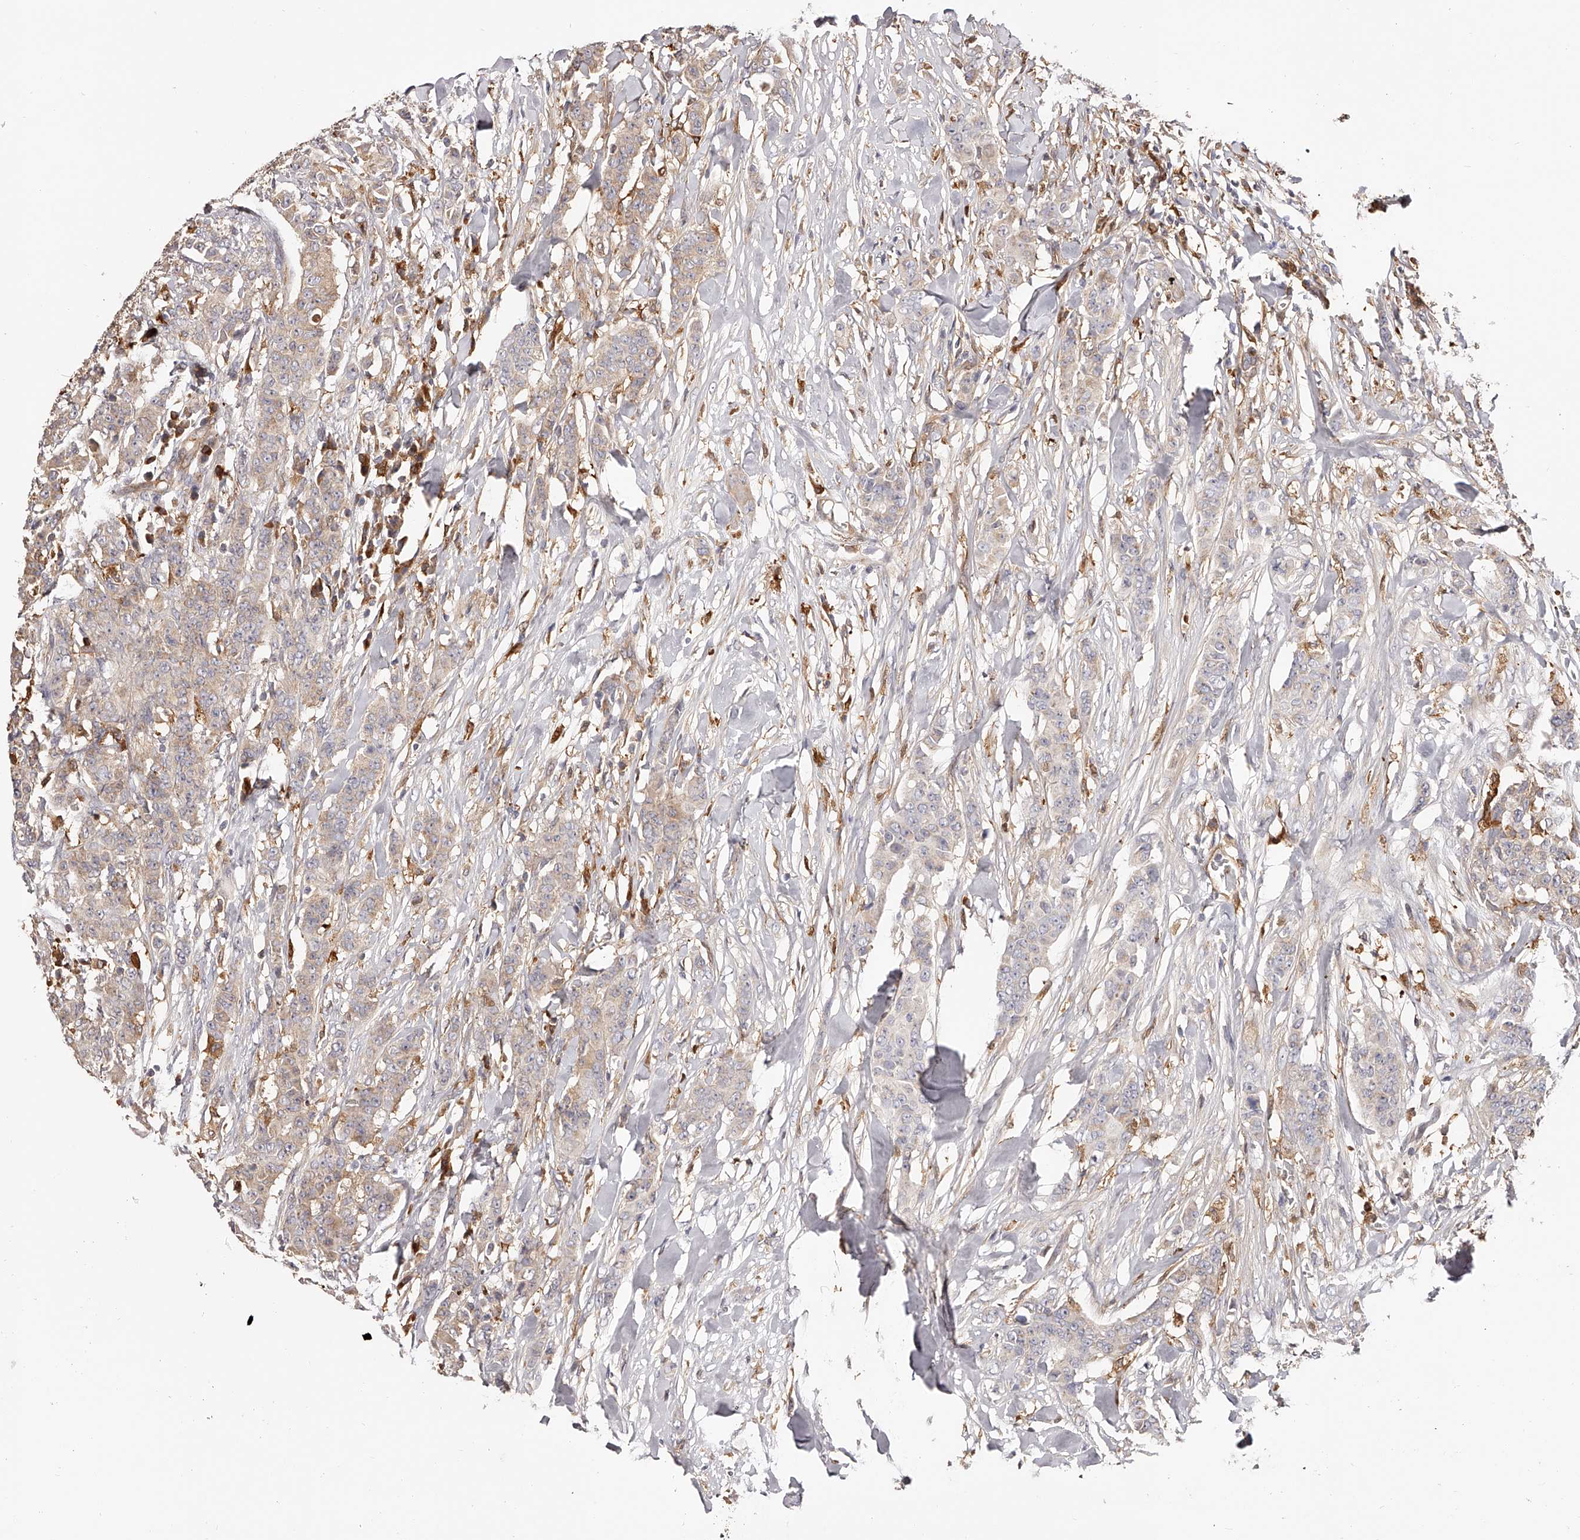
{"staining": {"intensity": "weak", "quantity": "25%-75%", "location": "cytoplasmic/membranous"}, "tissue": "breast cancer", "cell_type": "Tumor cells", "image_type": "cancer", "snomed": [{"axis": "morphology", "description": "Duct carcinoma"}, {"axis": "topography", "description": "Breast"}], "caption": "This image reveals breast cancer stained with immunohistochemistry to label a protein in brown. The cytoplasmic/membranous of tumor cells show weak positivity for the protein. Nuclei are counter-stained blue.", "gene": "LAP3", "patient": {"sex": "female", "age": 40}}